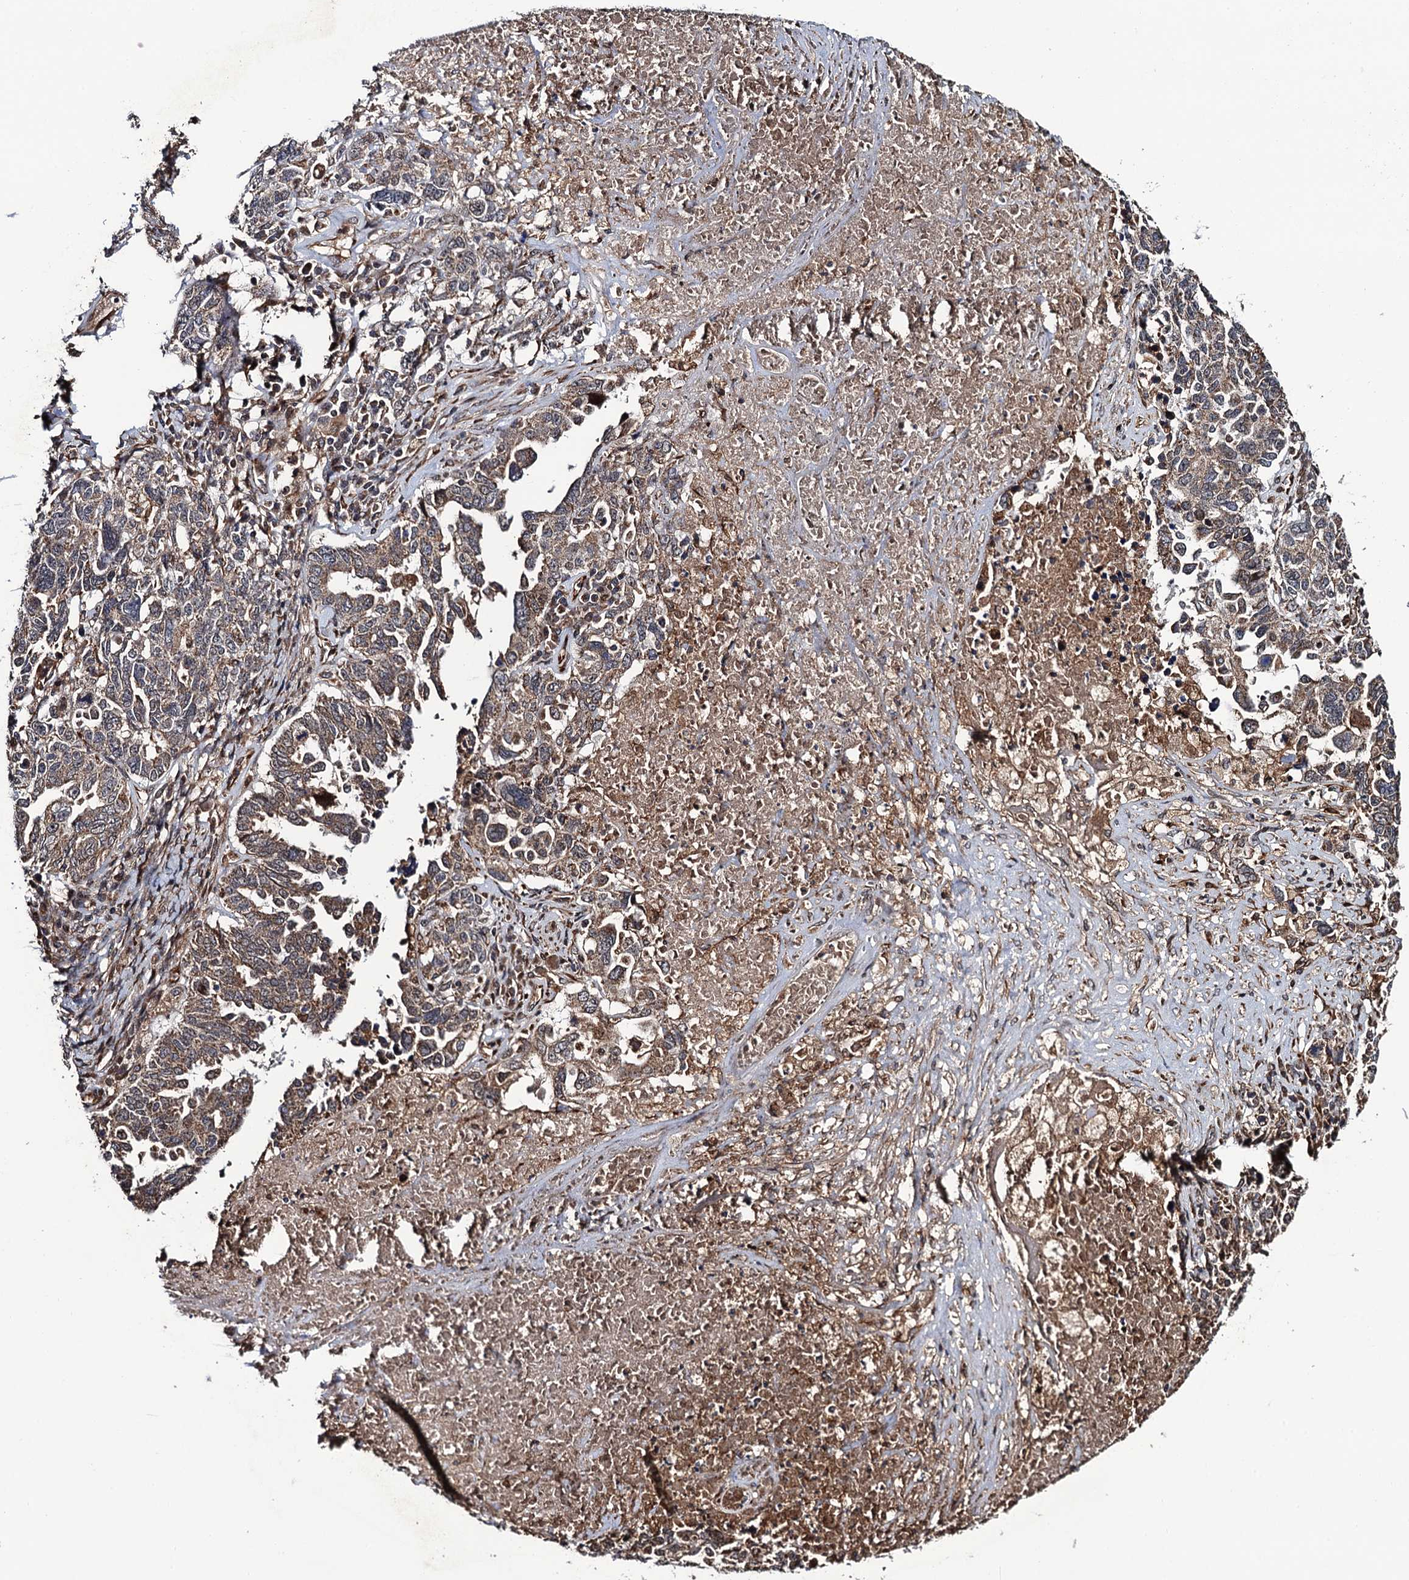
{"staining": {"intensity": "moderate", "quantity": "25%-75%", "location": "cytoplasmic/membranous"}, "tissue": "ovarian cancer", "cell_type": "Tumor cells", "image_type": "cancer", "snomed": [{"axis": "morphology", "description": "Carcinoma, endometroid"}, {"axis": "topography", "description": "Ovary"}], "caption": "IHC histopathology image of ovarian endometroid carcinoma stained for a protein (brown), which displays medium levels of moderate cytoplasmic/membranous positivity in approximately 25%-75% of tumor cells.", "gene": "FSIP1", "patient": {"sex": "female", "age": 62}}